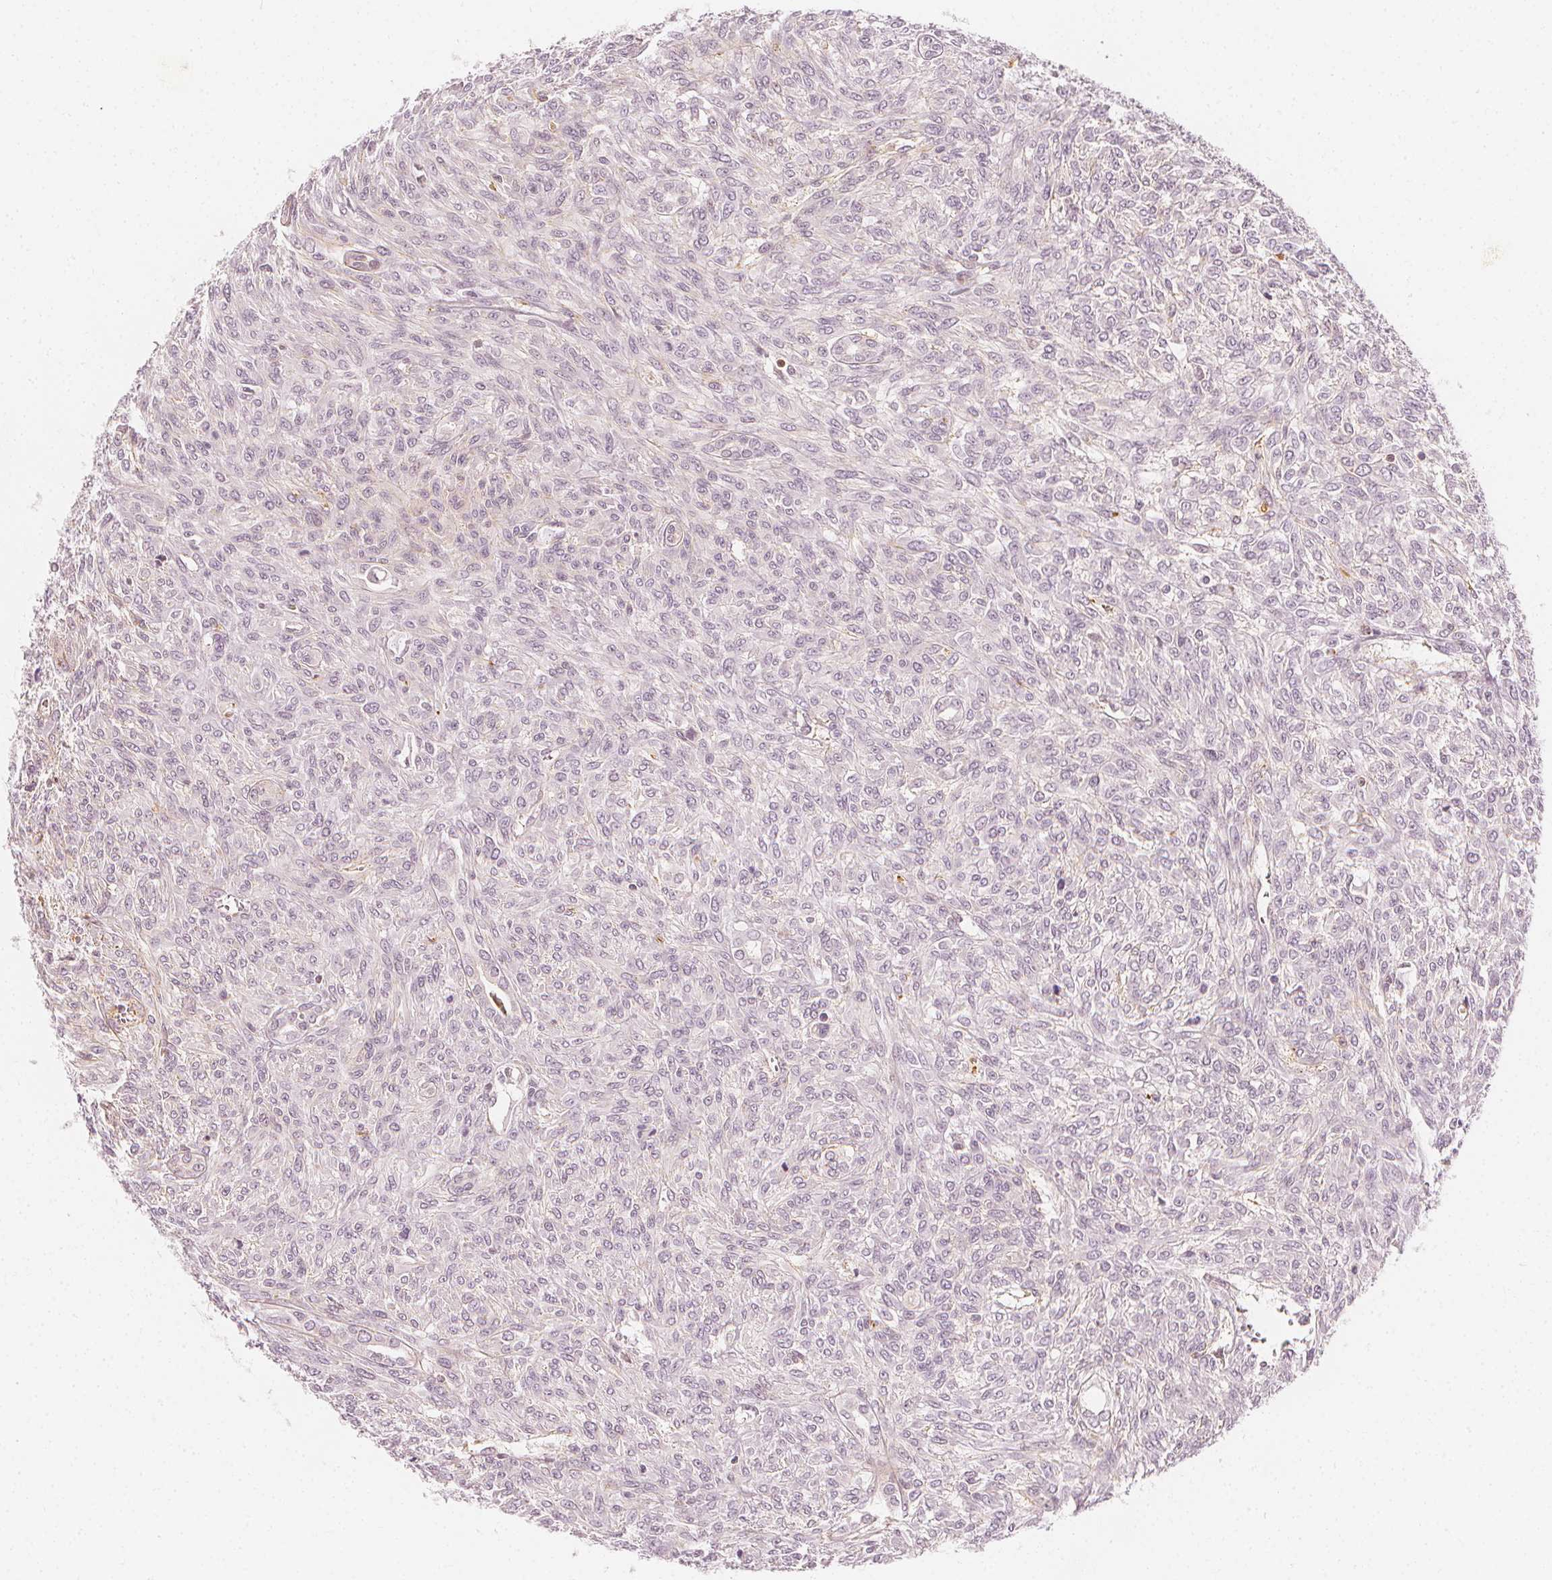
{"staining": {"intensity": "negative", "quantity": "none", "location": "none"}, "tissue": "renal cancer", "cell_type": "Tumor cells", "image_type": "cancer", "snomed": [{"axis": "morphology", "description": "Adenocarcinoma, NOS"}, {"axis": "topography", "description": "Kidney"}], "caption": "An image of renal cancer (adenocarcinoma) stained for a protein exhibits no brown staining in tumor cells.", "gene": "ARHGAP26", "patient": {"sex": "male", "age": 58}}